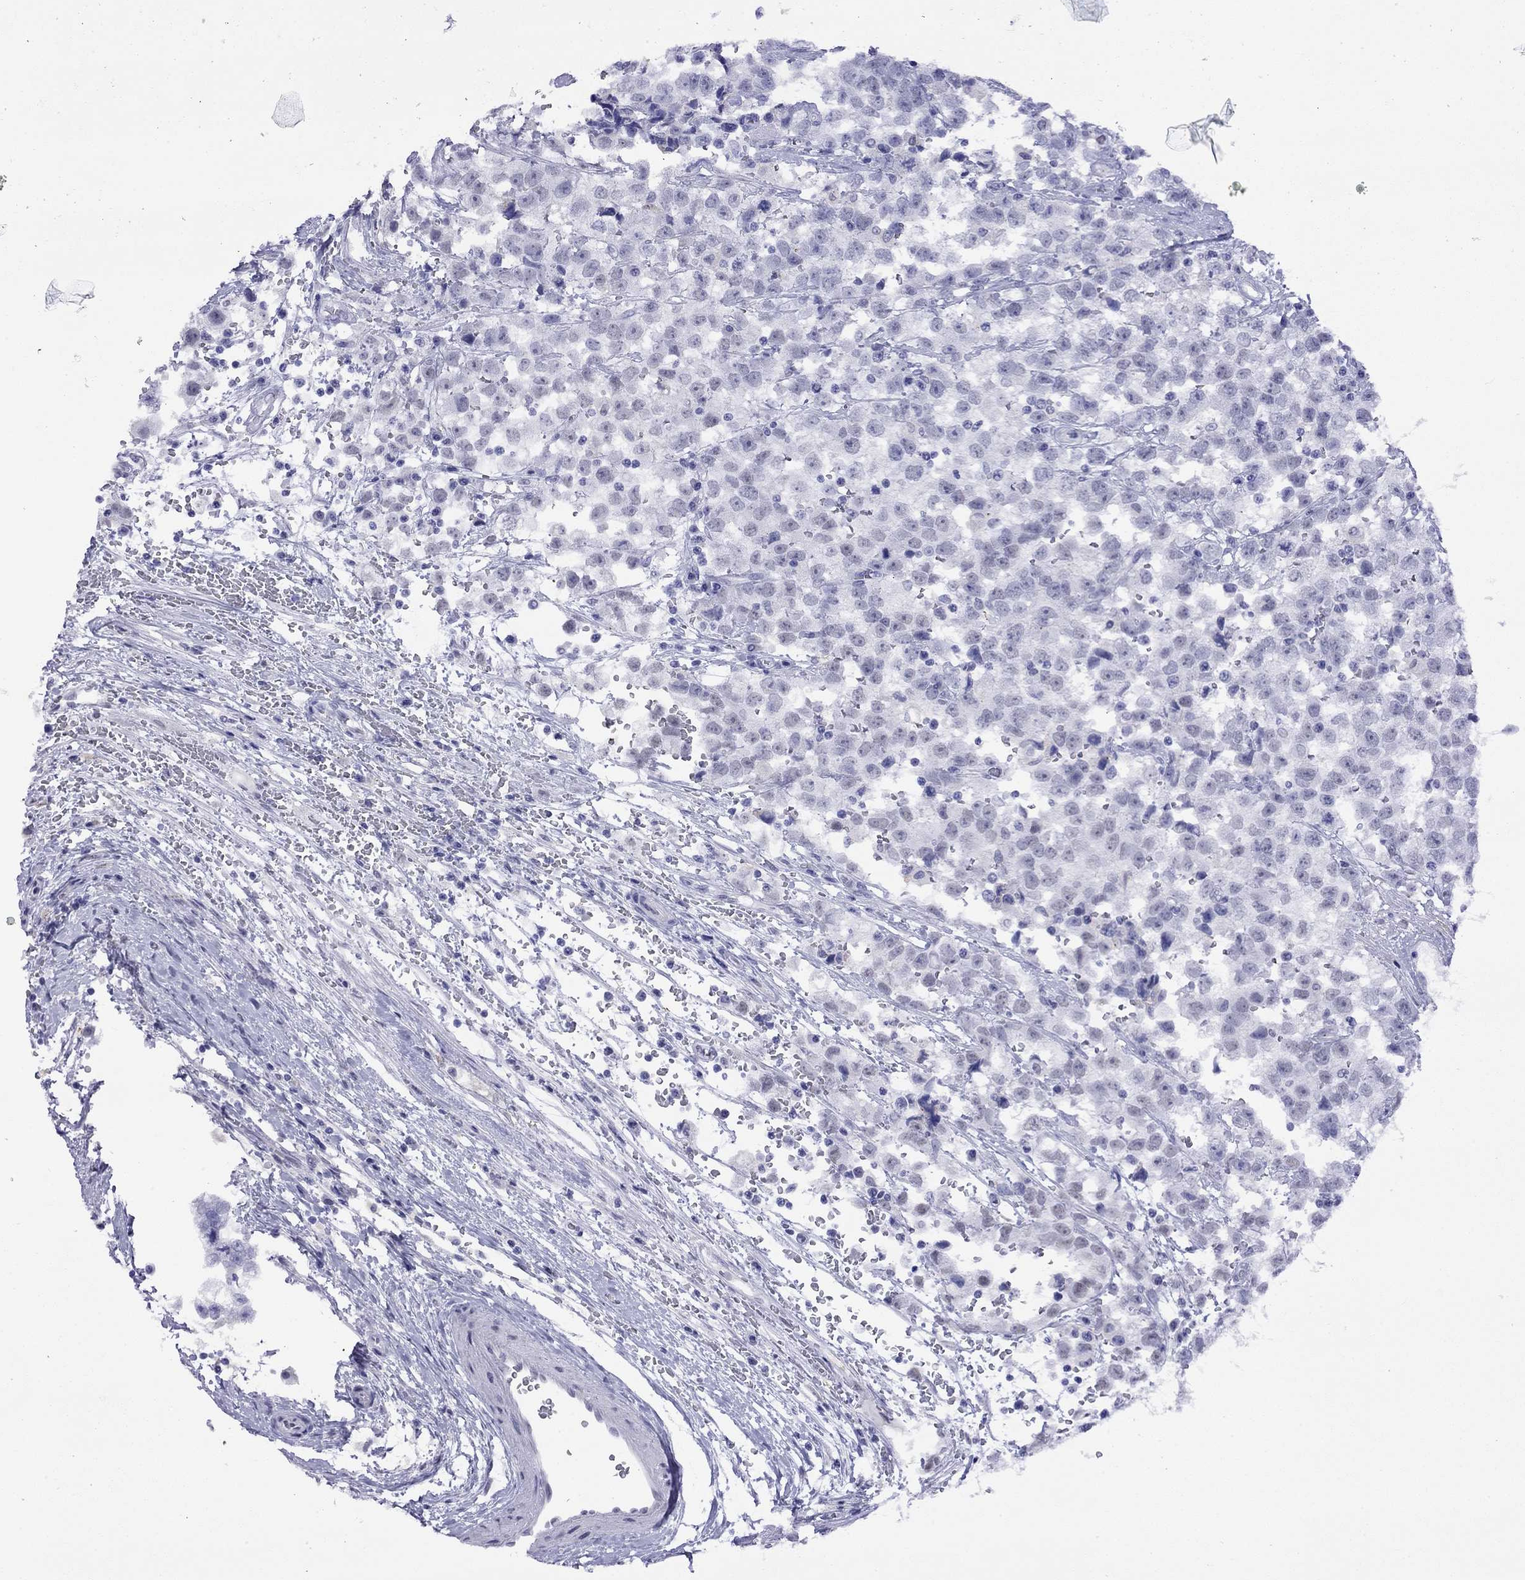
{"staining": {"intensity": "negative", "quantity": "none", "location": "none"}, "tissue": "testis cancer", "cell_type": "Tumor cells", "image_type": "cancer", "snomed": [{"axis": "morphology", "description": "Seminoma, NOS"}, {"axis": "topography", "description": "Testis"}], "caption": "This is an immunohistochemistry (IHC) histopathology image of seminoma (testis). There is no positivity in tumor cells.", "gene": "SLC30A8", "patient": {"sex": "male", "age": 34}}